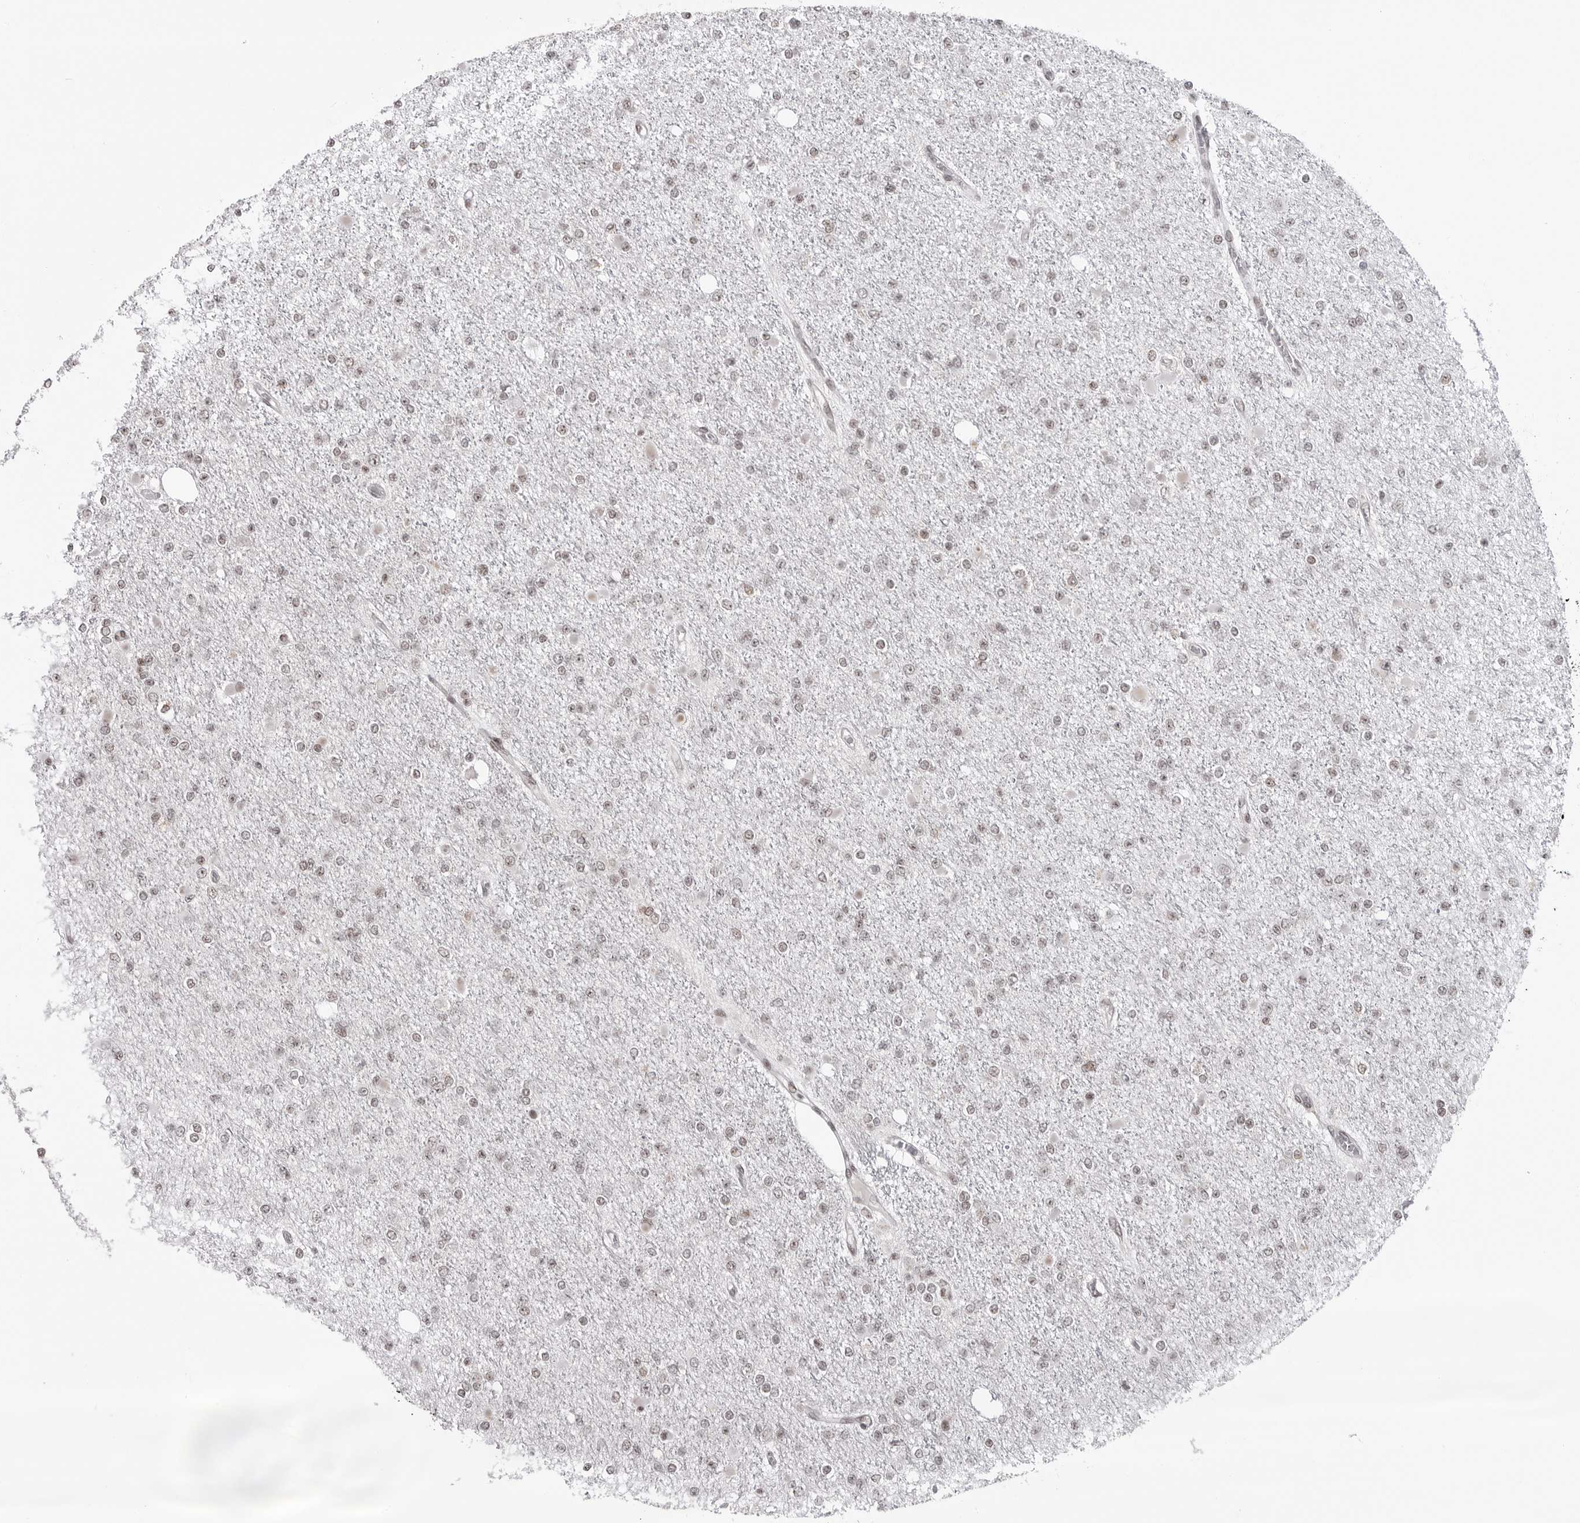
{"staining": {"intensity": "weak", "quantity": "25%-75%", "location": "nuclear"}, "tissue": "glioma", "cell_type": "Tumor cells", "image_type": "cancer", "snomed": [{"axis": "morphology", "description": "Glioma, malignant, Low grade"}, {"axis": "topography", "description": "Brain"}], "caption": "Malignant low-grade glioma was stained to show a protein in brown. There is low levels of weak nuclear positivity in about 25%-75% of tumor cells.", "gene": "TRIM66", "patient": {"sex": "female", "age": 22}}